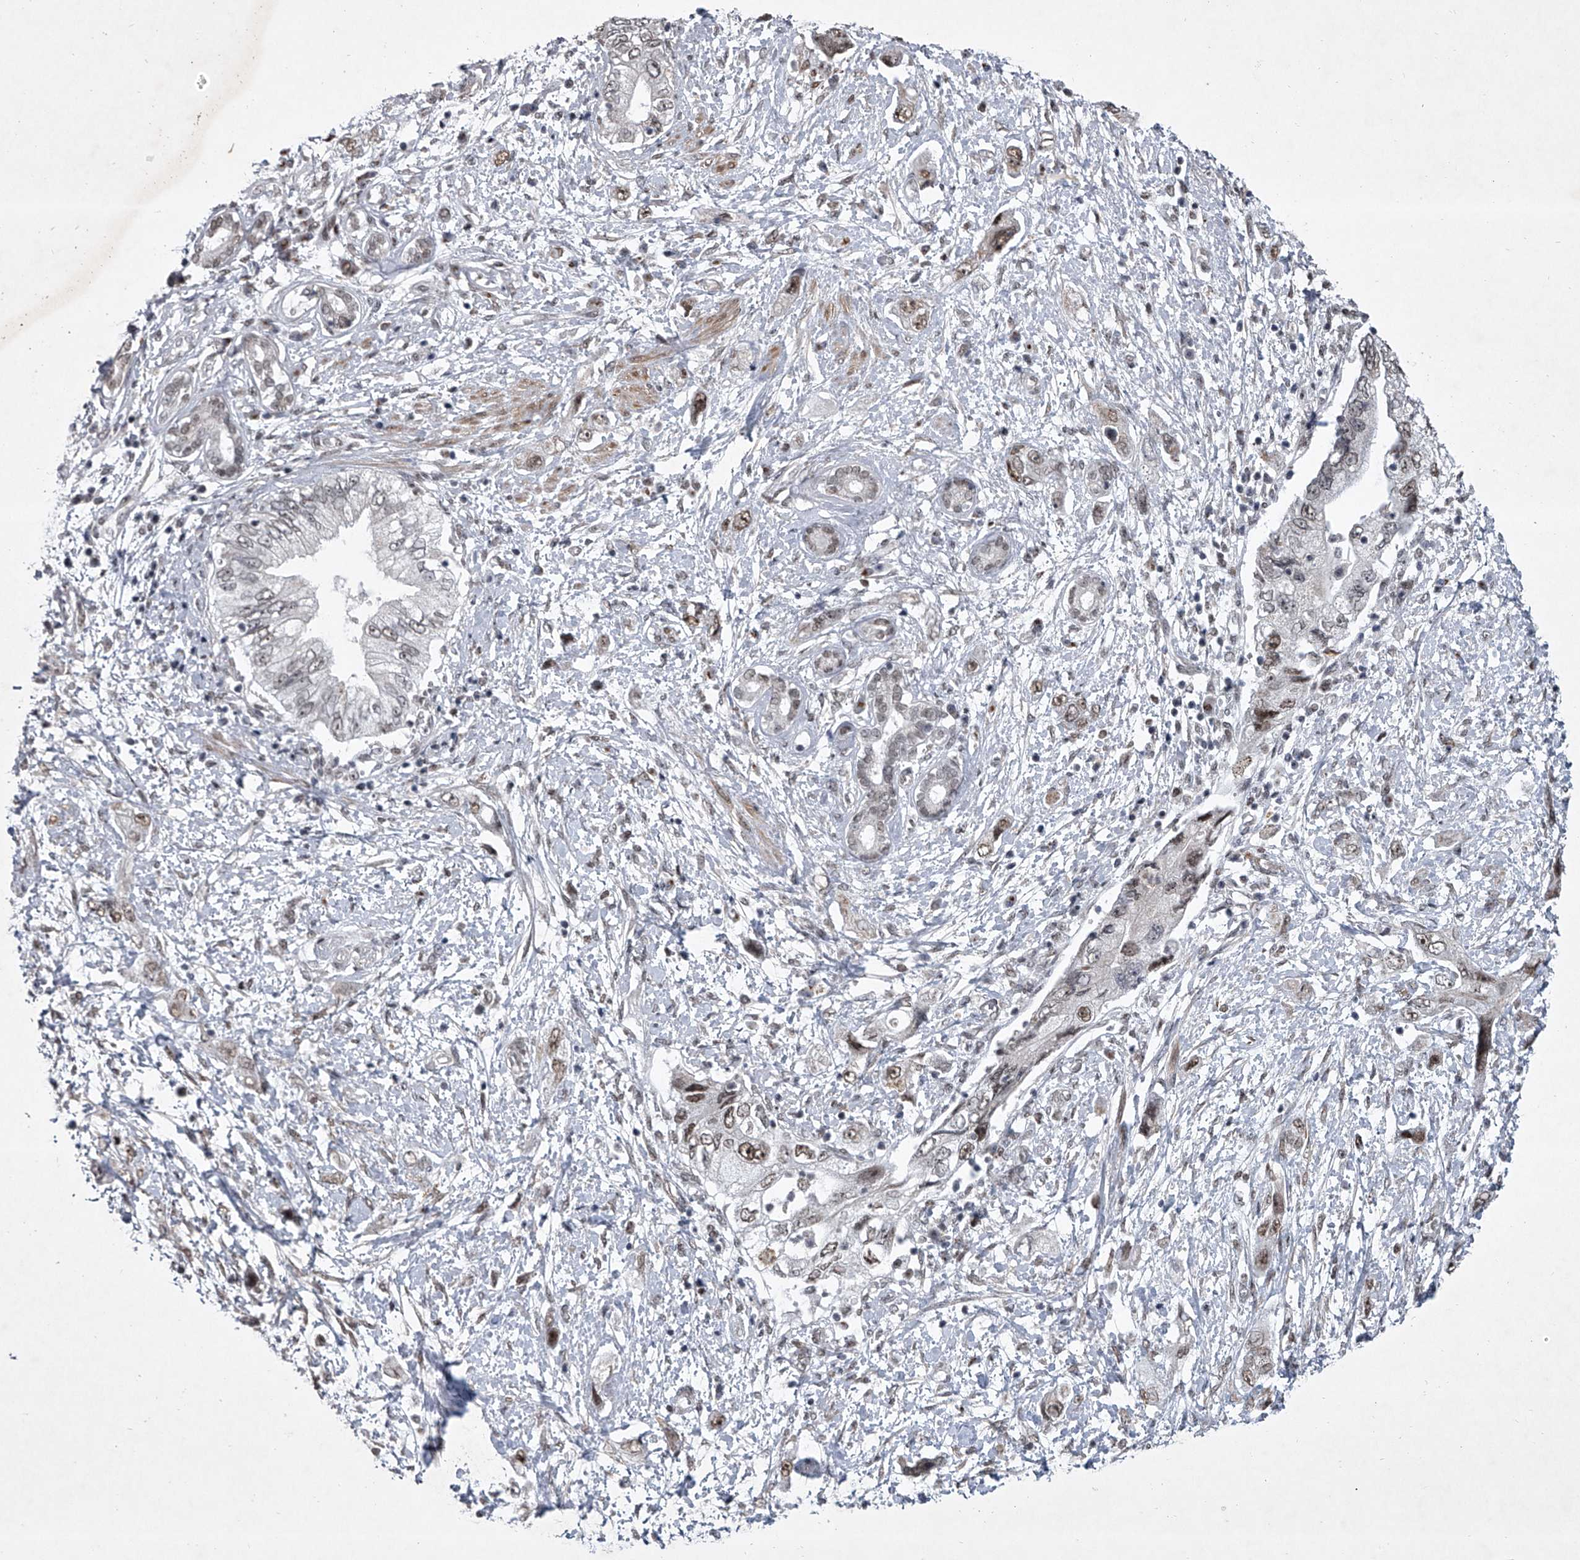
{"staining": {"intensity": "moderate", "quantity": "<25%", "location": "nuclear"}, "tissue": "pancreatic cancer", "cell_type": "Tumor cells", "image_type": "cancer", "snomed": [{"axis": "morphology", "description": "Adenocarcinoma, NOS"}, {"axis": "topography", "description": "Pancreas"}], "caption": "Immunohistochemistry (IHC) of human adenocarcinoma (pancreatic) reveals low levels of moderate nuclear expression in approximately <25% of tumor cells.", "gene": "MLLT1", "patient": {"sex": "female", "age": 73}}